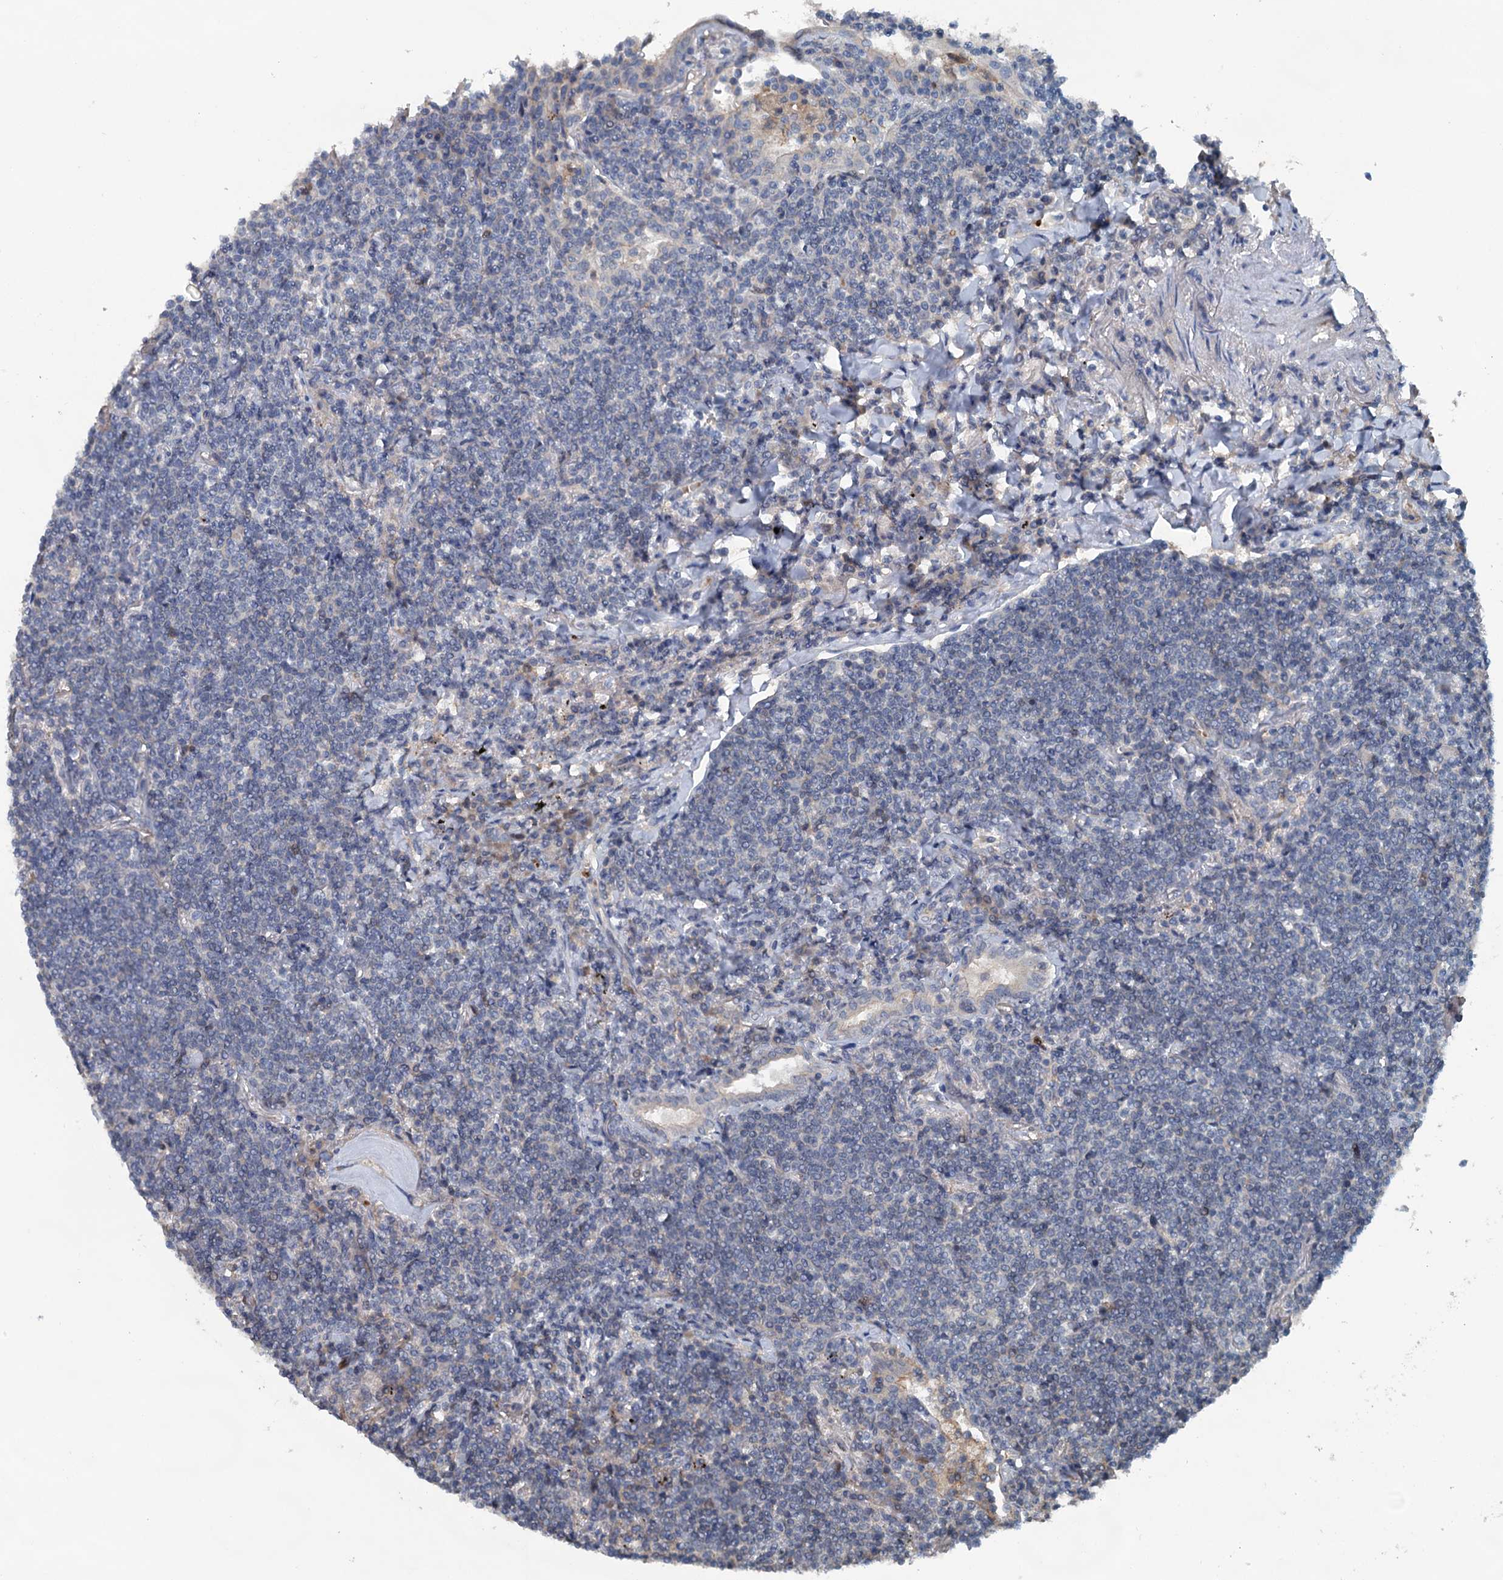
{"staining": {"intensity": "negative", "quantity": "none", "location": "none"}, "tissue": "lymphoma", "cell_type": "Tumor cells", "image_type": "cancer", "snomed": [{"axis": "morphology", "description": "Malignant lymphoma, non-Hodgkin's type, Low grade"}, {"axis": "topography", "description": "Lung"}], "caption": "DAB (3,3'-diaminobenzidine) immunohistochemical staining of human lymphoma shows no significant expression in tumor cells.", "gene": "TEDC1", "patient": {"sex": "female", "age": 71}}